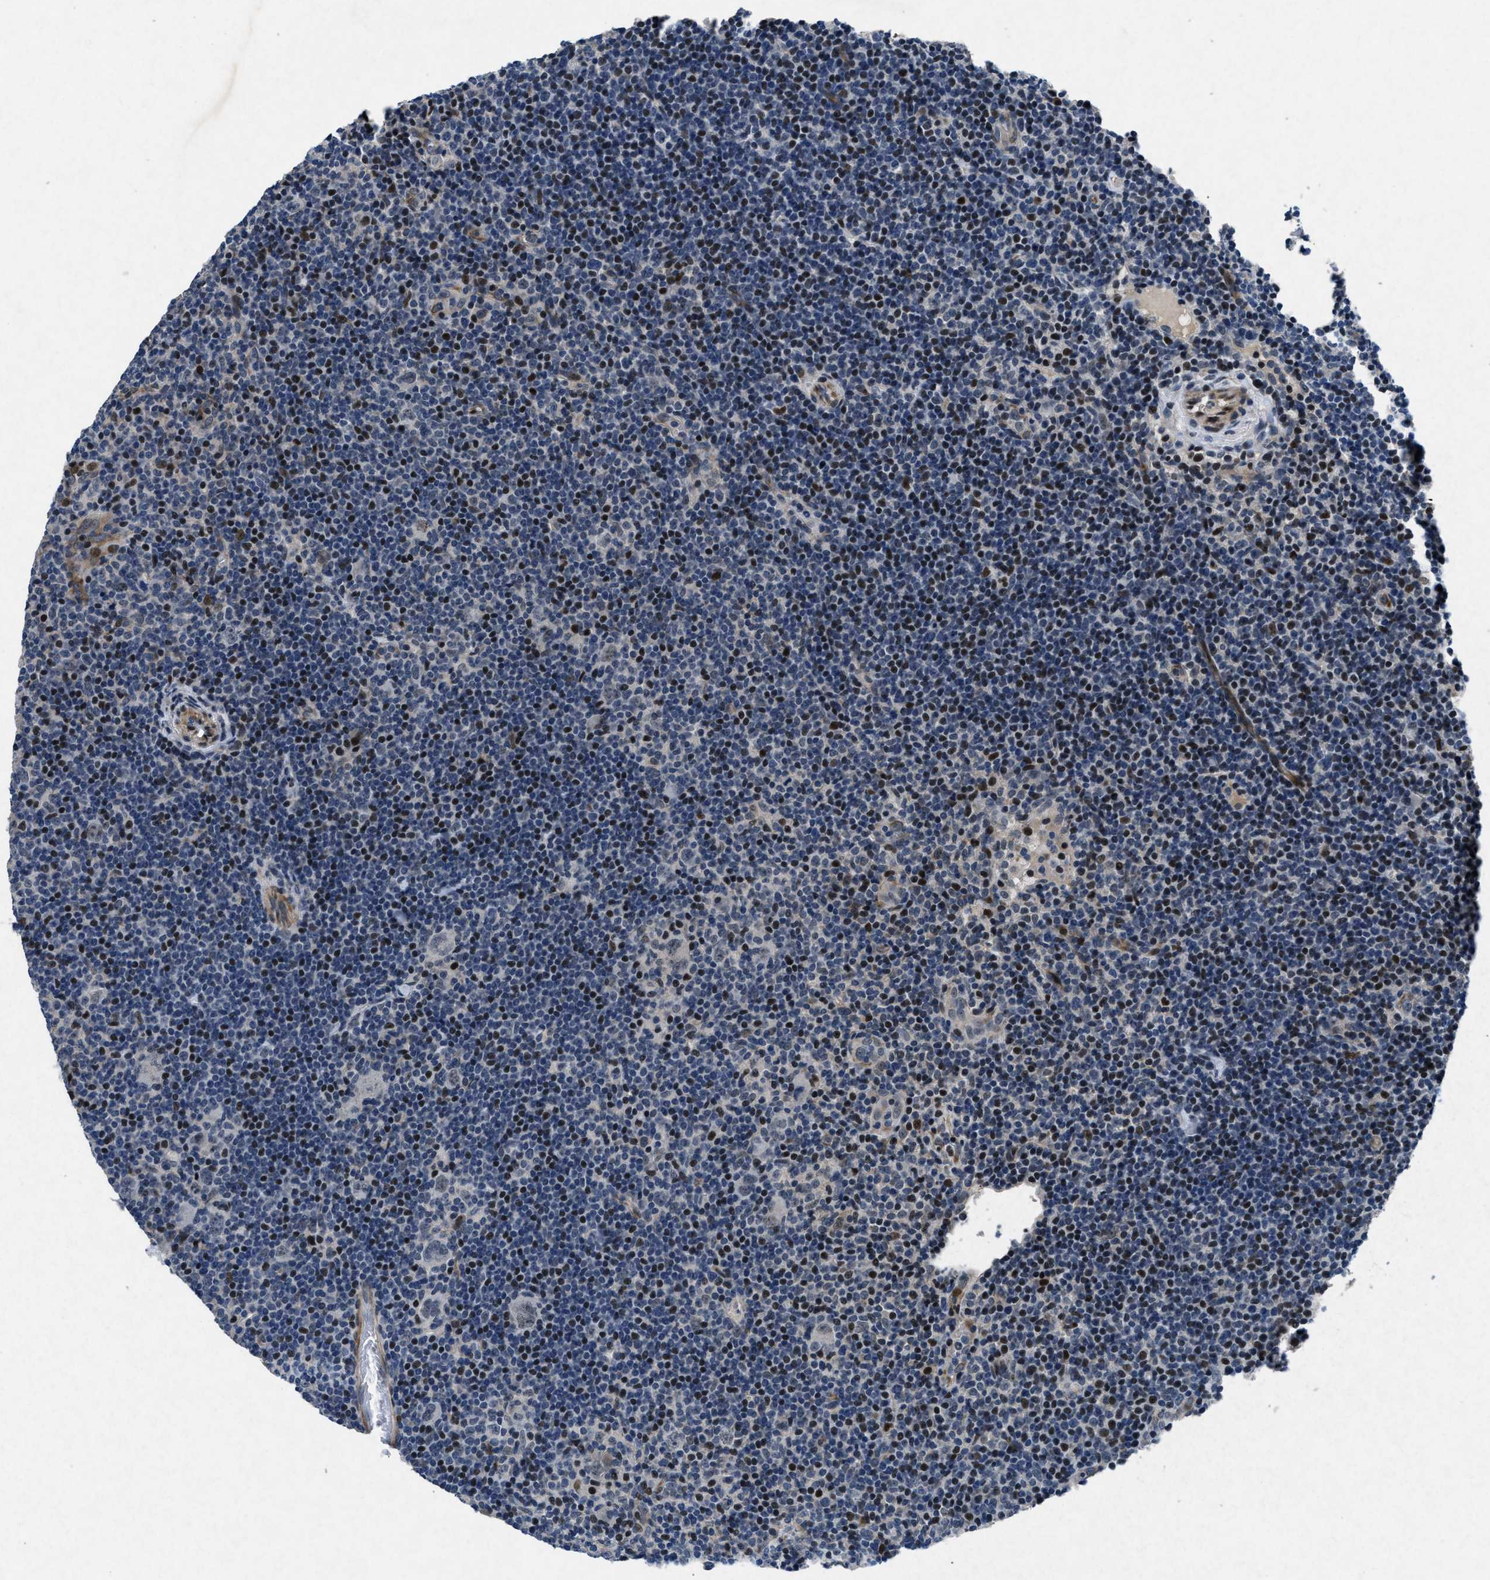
{"staining": {"intensity": "negative", "quantity": "none", "location": "none"}, "tissue": "lymphoma", "cell_type": "Tumor cells", "image_type": "cancer", "snomed": [{"axis": "morphology", "description": "Hodgkin's disease, NOS"}, {"axis": "topography", "description": "Lymph node"}], "caption": "This is a image of IHC staining of Hodgkin's disease, which shows no staining in tumor cells.", "gene": "PHLDA1", "patient": {"sex": "female", "age": 57}}